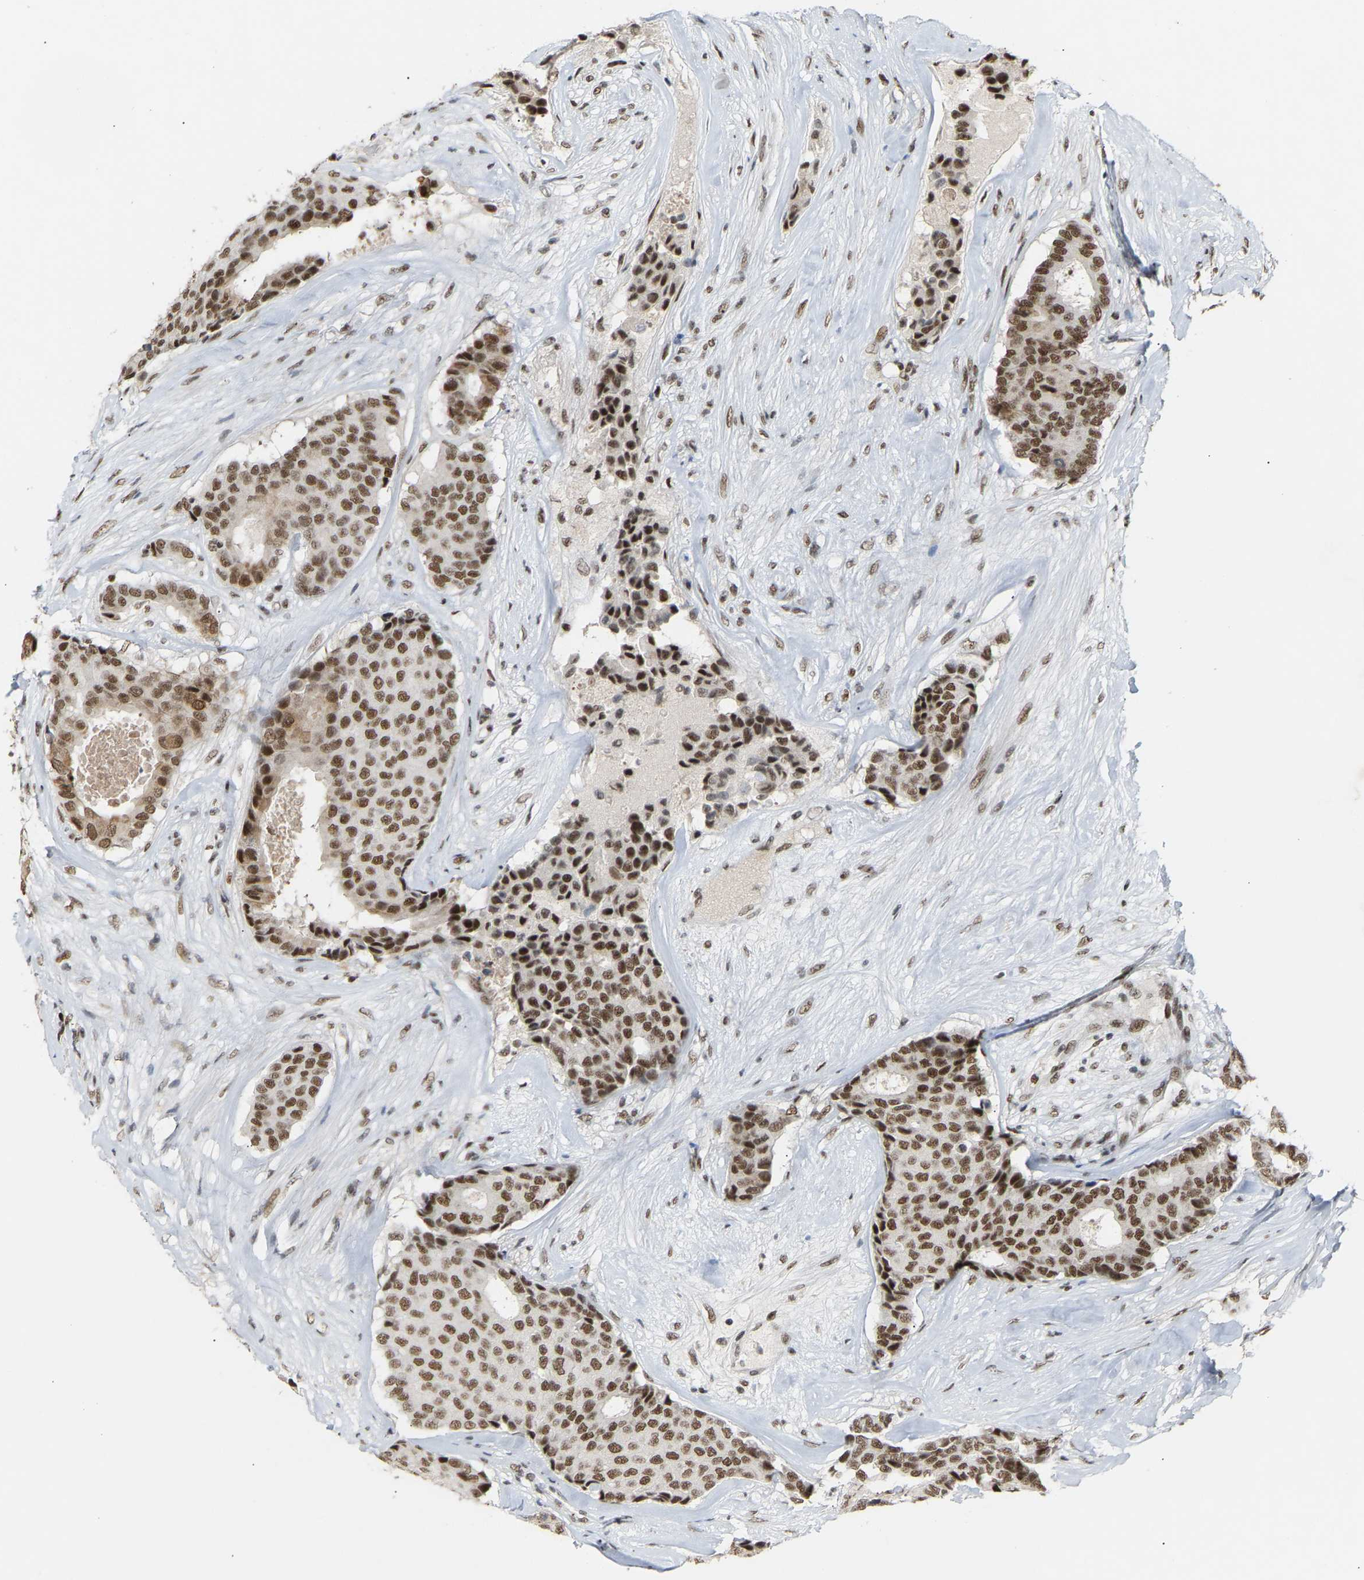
{"staining": {"intensity": "moderate", "quantity": ">75%", "location": "nuclear"}, "tissue": "breast cancer", "cell_type": "Tumor cells", "image_type": "cancer", "snomed": [{"axis": "morphology", "description": "Duct carcinoma"}, {"axis": "topography", "description": "Breast"}], "caption": "Breast cancer (intraductal carcinoma) stained with DAB IHC shows medium levels of moderate nuclear positivity in about >75% of tumor cells. (IHC, brightfield microscopy, high magnification).", "gene": "NELFB", "patient": {"sex": "female", "age": 75}}